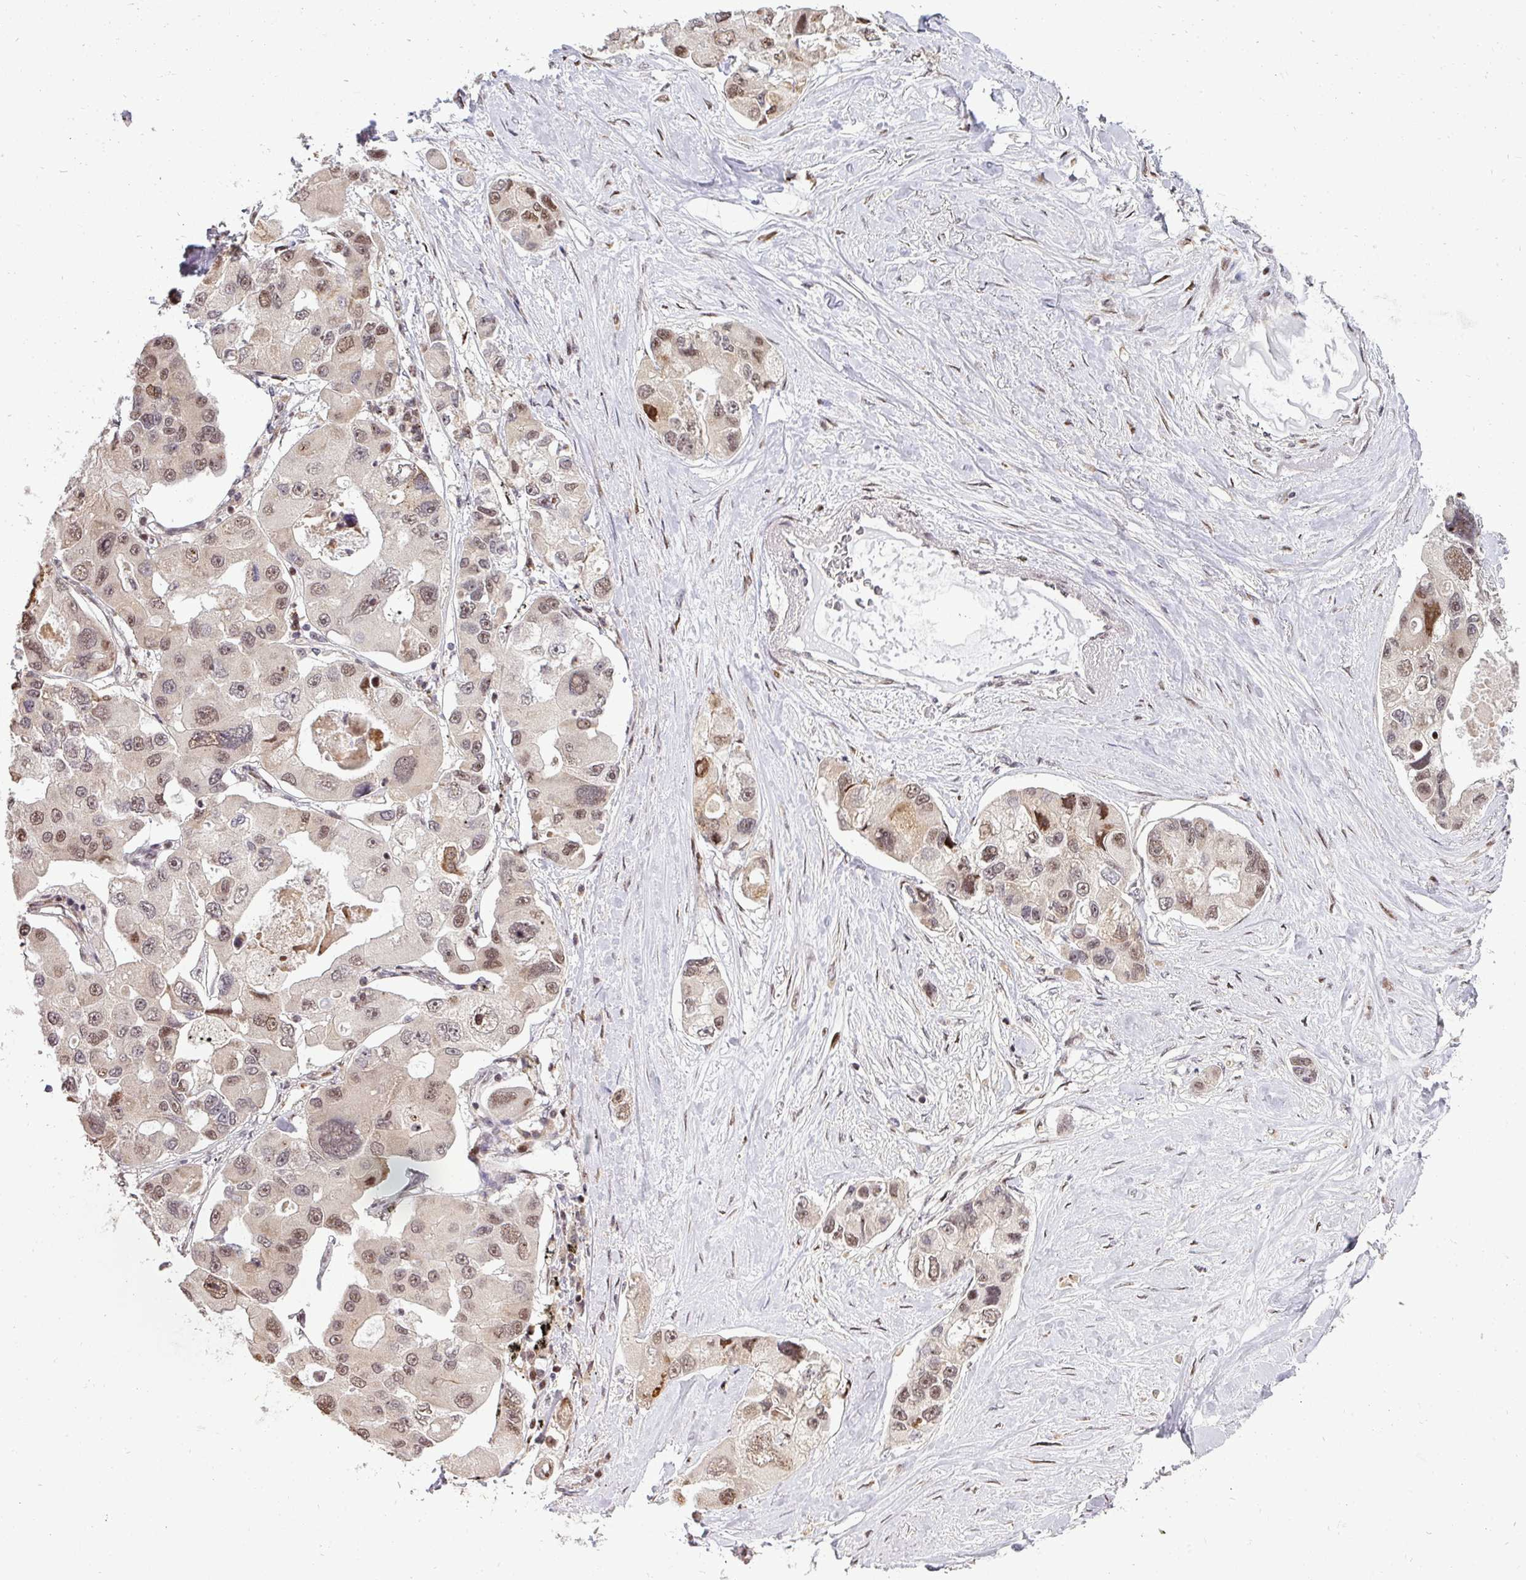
{"staining": {"intensity": "moderate", "quantity": "25%-75%", "location": "nuclear"}, "tissue": "lung cancer", "cell_type": "Tumor cells", "image_type": "cancer", "snomed": [{"axis": "morphology", "description": "Adenocarcinoma, NOS"}, {"axis": "topography", "description": "Lung"}], "caption": "A medium amount of moderate nuclear positivity is present in about 25%-75% of tumor cells in adenocarcinoma (lung) tissue. (DAB IHC, brown staining for protein, blue staining for nuclei).", "gene": "PATZ1", "patient": {"sex": "female", "age": 54}}